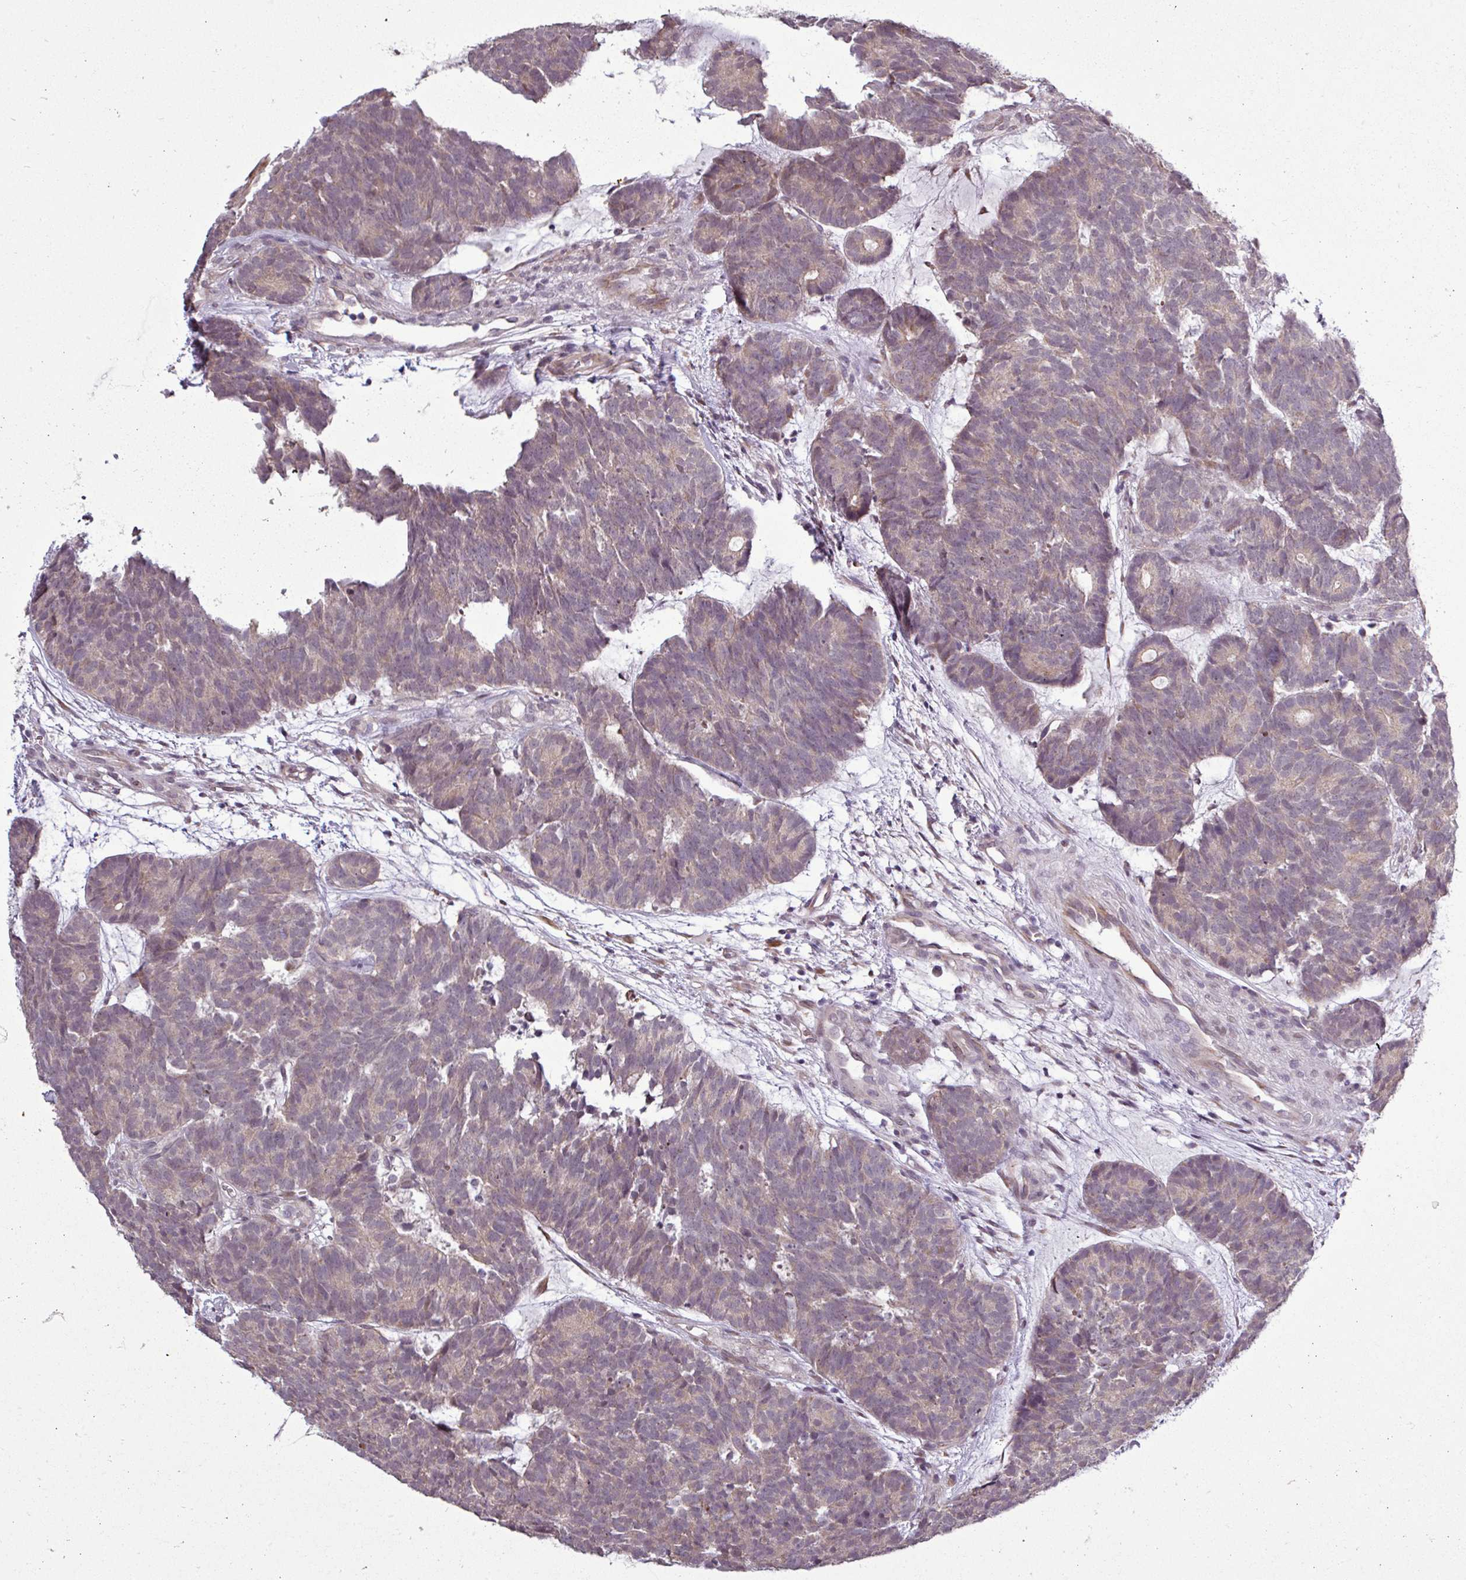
{"staining": {"intensity": "weak", "quantity": "<25%", "location": "cytoplasmic/membranous"}, "tissue": "head and neck cancer", "cell_type": "Tumor cells", "image_type": "cancer", "snomed": [{"axis": "morphology", "description": "Adenocarcinoma, NOS"}, {"axis": "topography", "description": "Head-Neck"}], "caption": "Tumor cells are negative for protein expression in human adenocarcinoma (head and neck). Brightfield microscopy of immunohistochemistry (IHC) stained with DAB (3,3'-diaminobenzidine) (brown) and hematoxylin (blue), captured at high magnification.", "gene": "GPT2", "patient": {"sex": "female", "age": 81}}